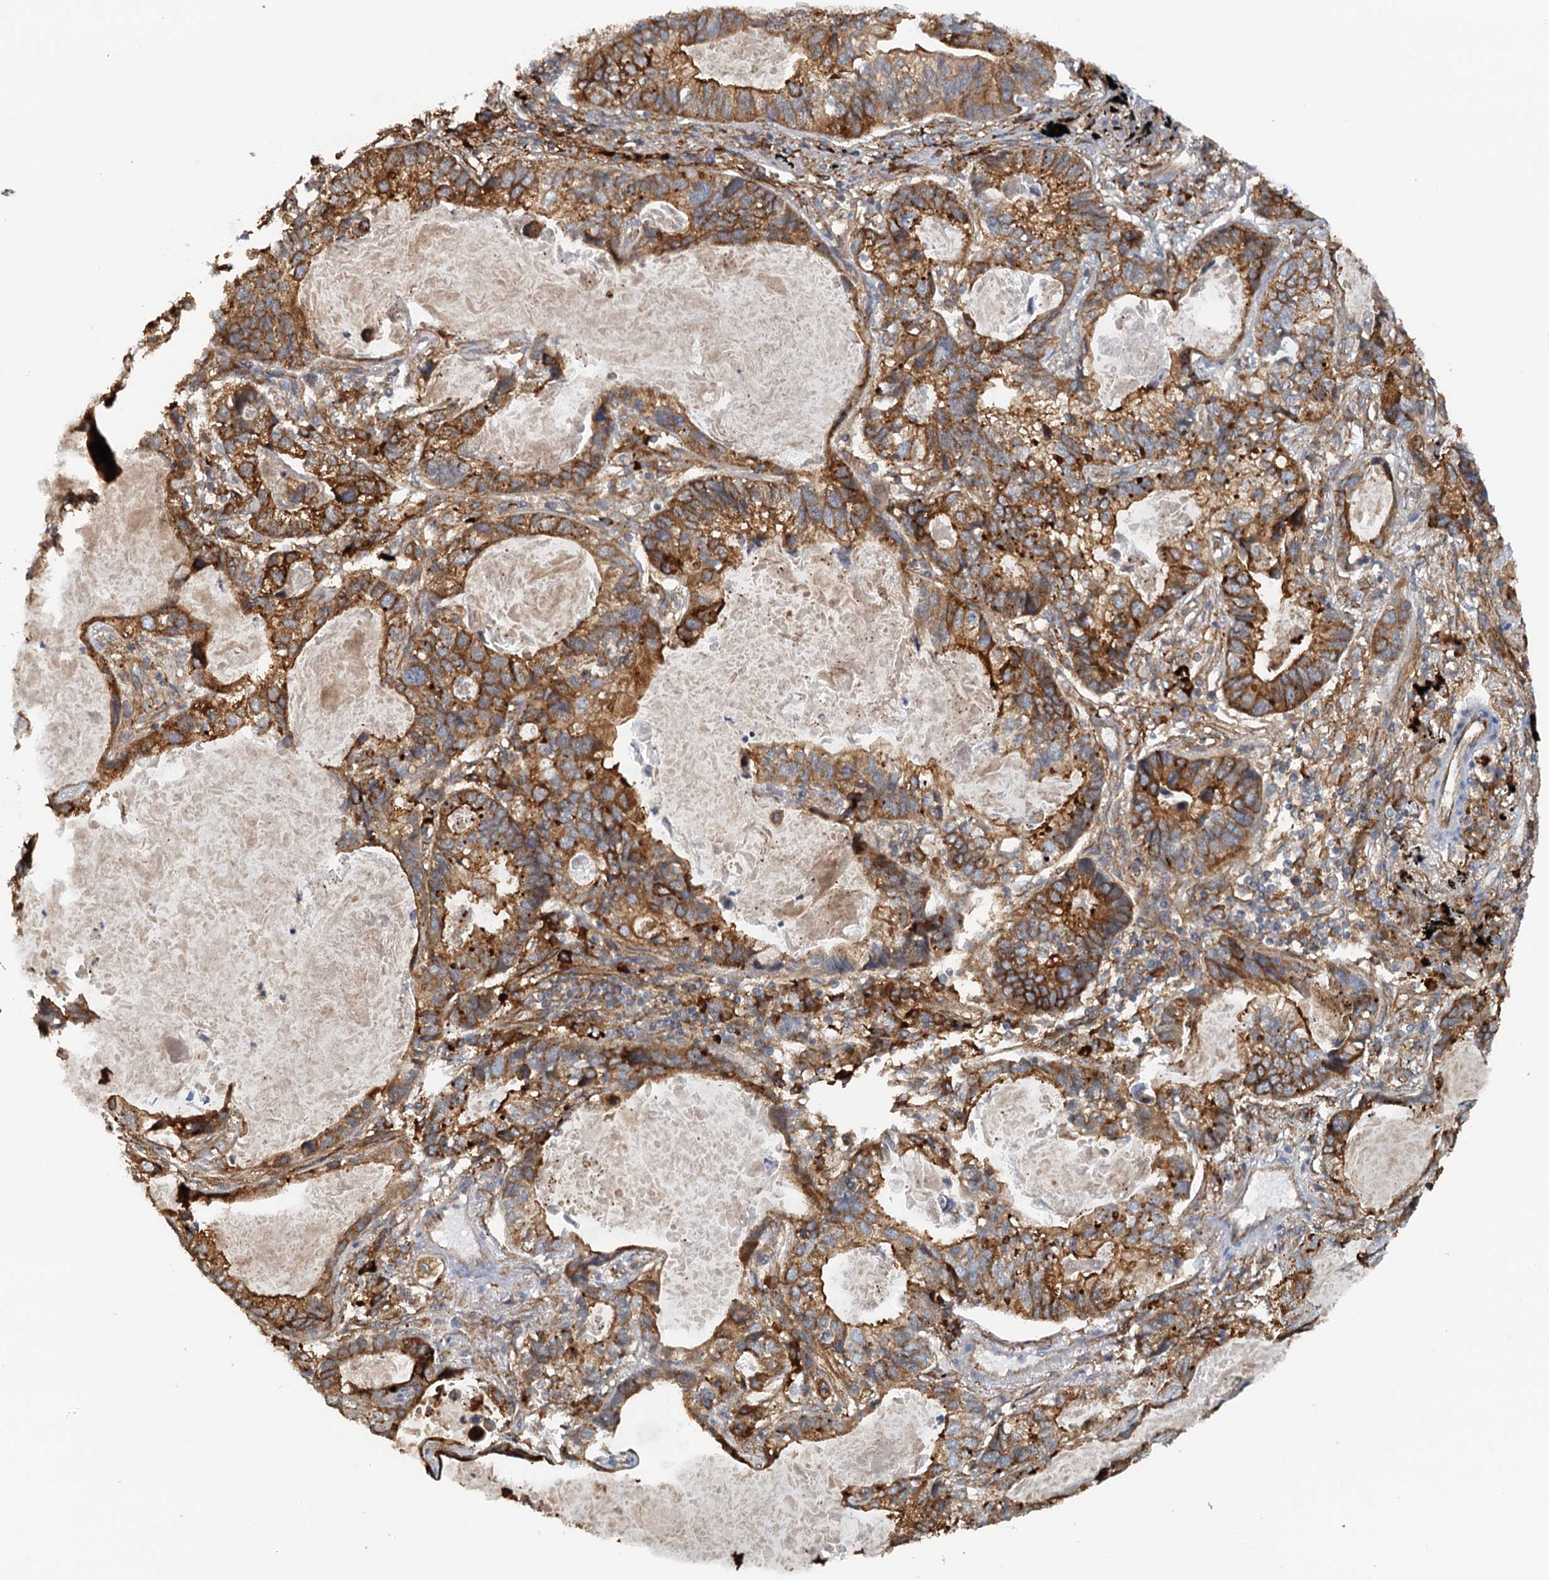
{"staining": {"intensity": "strong", "quantity": ">75%", "location": "cytoplasmic/membranous"}, "tissue": "lung cancer", "cell_type": "Tumor cells", "image_type": "cancer", "snomed": [{"axis": "morphology", "description": "Adenocarcinoma, NOS"}, {"axis": "topography", "description": "Lung"}], "caption": "Immunohistochemical staining of human lung cancer shows high levels of strong cytoplasmic/membranous protein expression in approximately >75% of tumor cells.", "gene": "NIPAL3", "patient": {"sex": "male", "age": 67}}